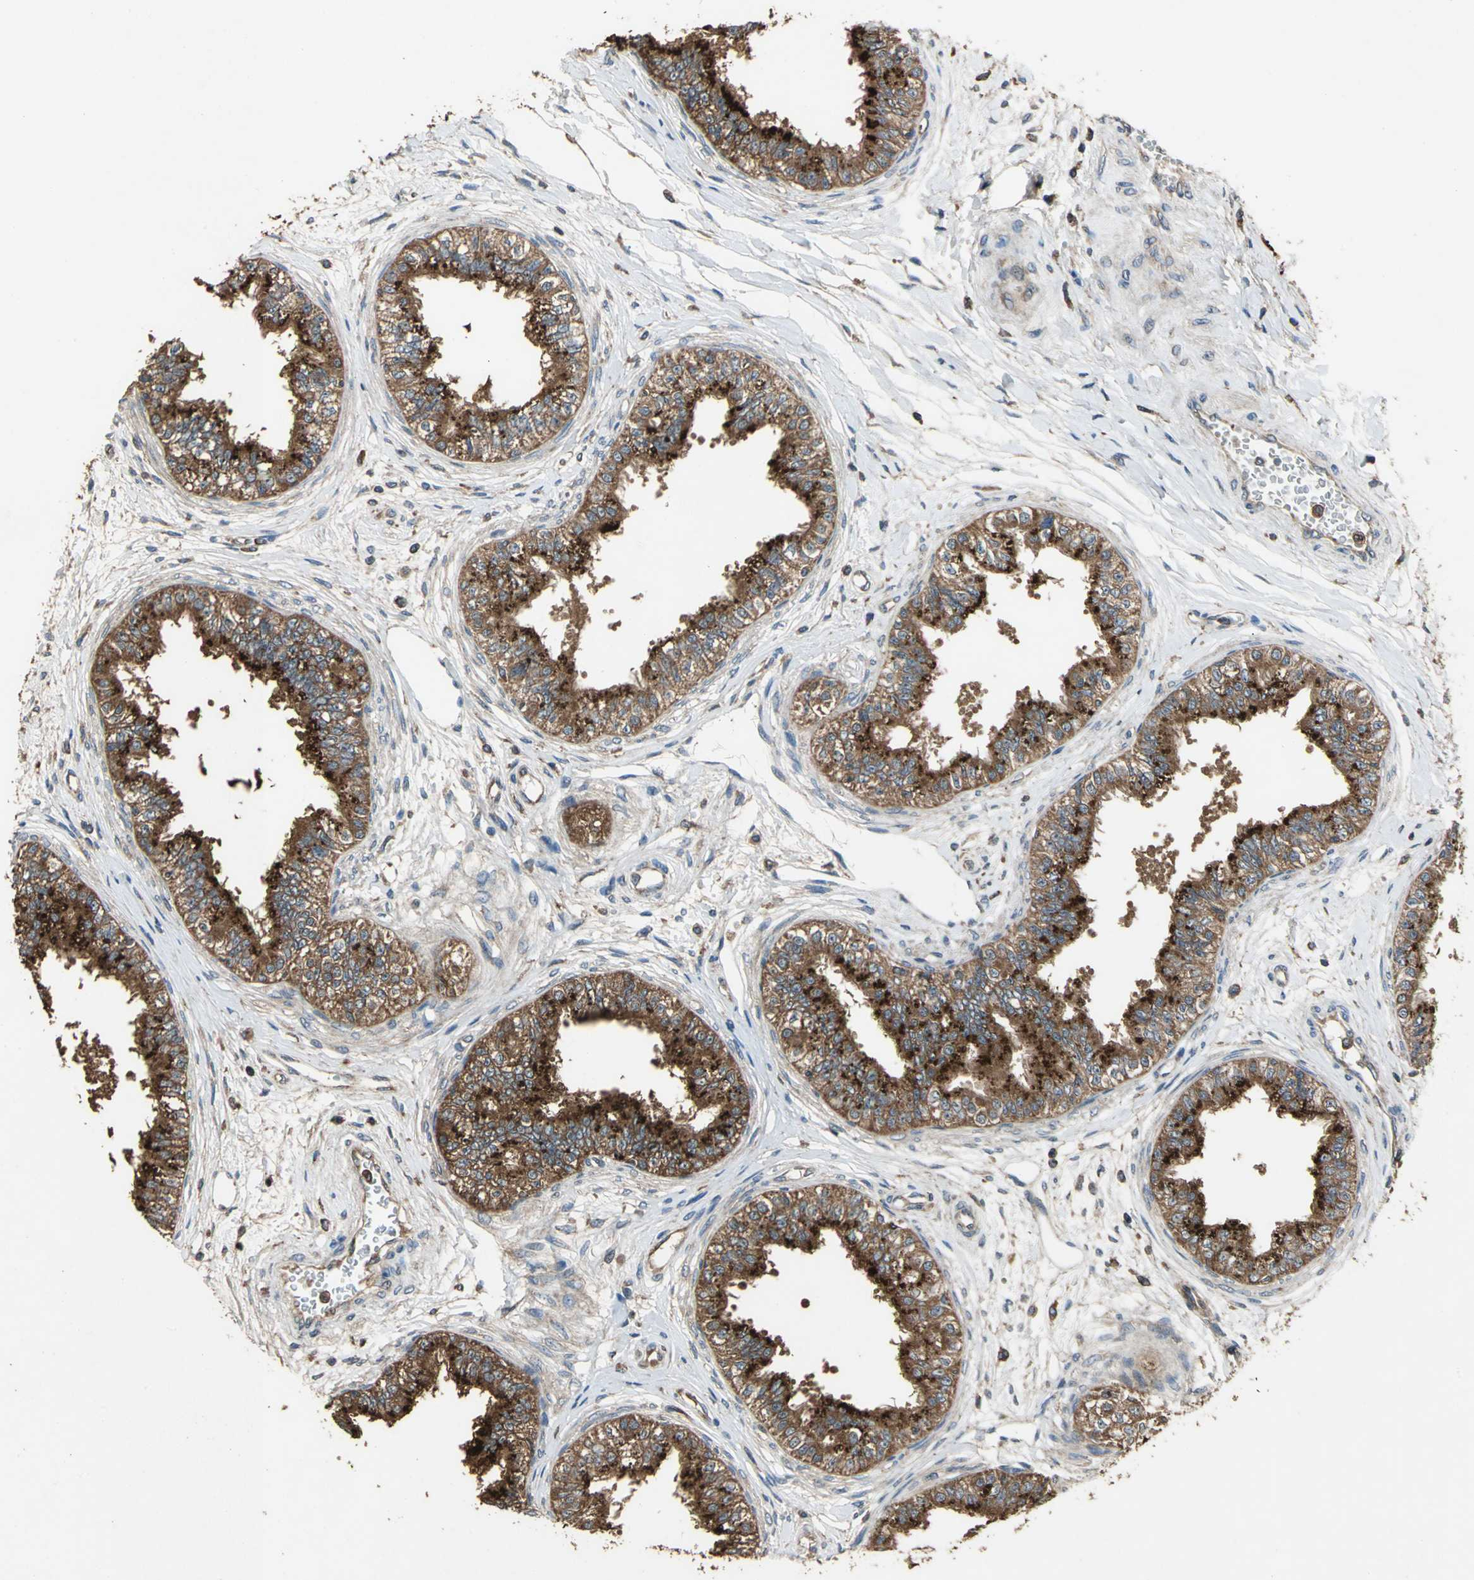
{"staining": {"intensity": "strong", "quantity": ">75%", "location": "cytoplasmic/membranous"}, "tissue": "epididymis", "cell_type": "Glandular cells", "image_type": "normal", "snomed": [{"axis": "morphology", "description": "Normal tissue, NOS"}, {"axis": "morphology", "description": "Adenocarcinoma, metastatic, NOS"}, {"axis": "topography", "description": "Testis"}, {"axis": "topography", "description": "Epididymis"}], "caption": "A brown stain highlights strong cytoplasmic/membranous expression of a protein in glandular cells of normal human epididymis.", "gene": "ZNF608", "patient": {"sex": "male", "age": 26}}